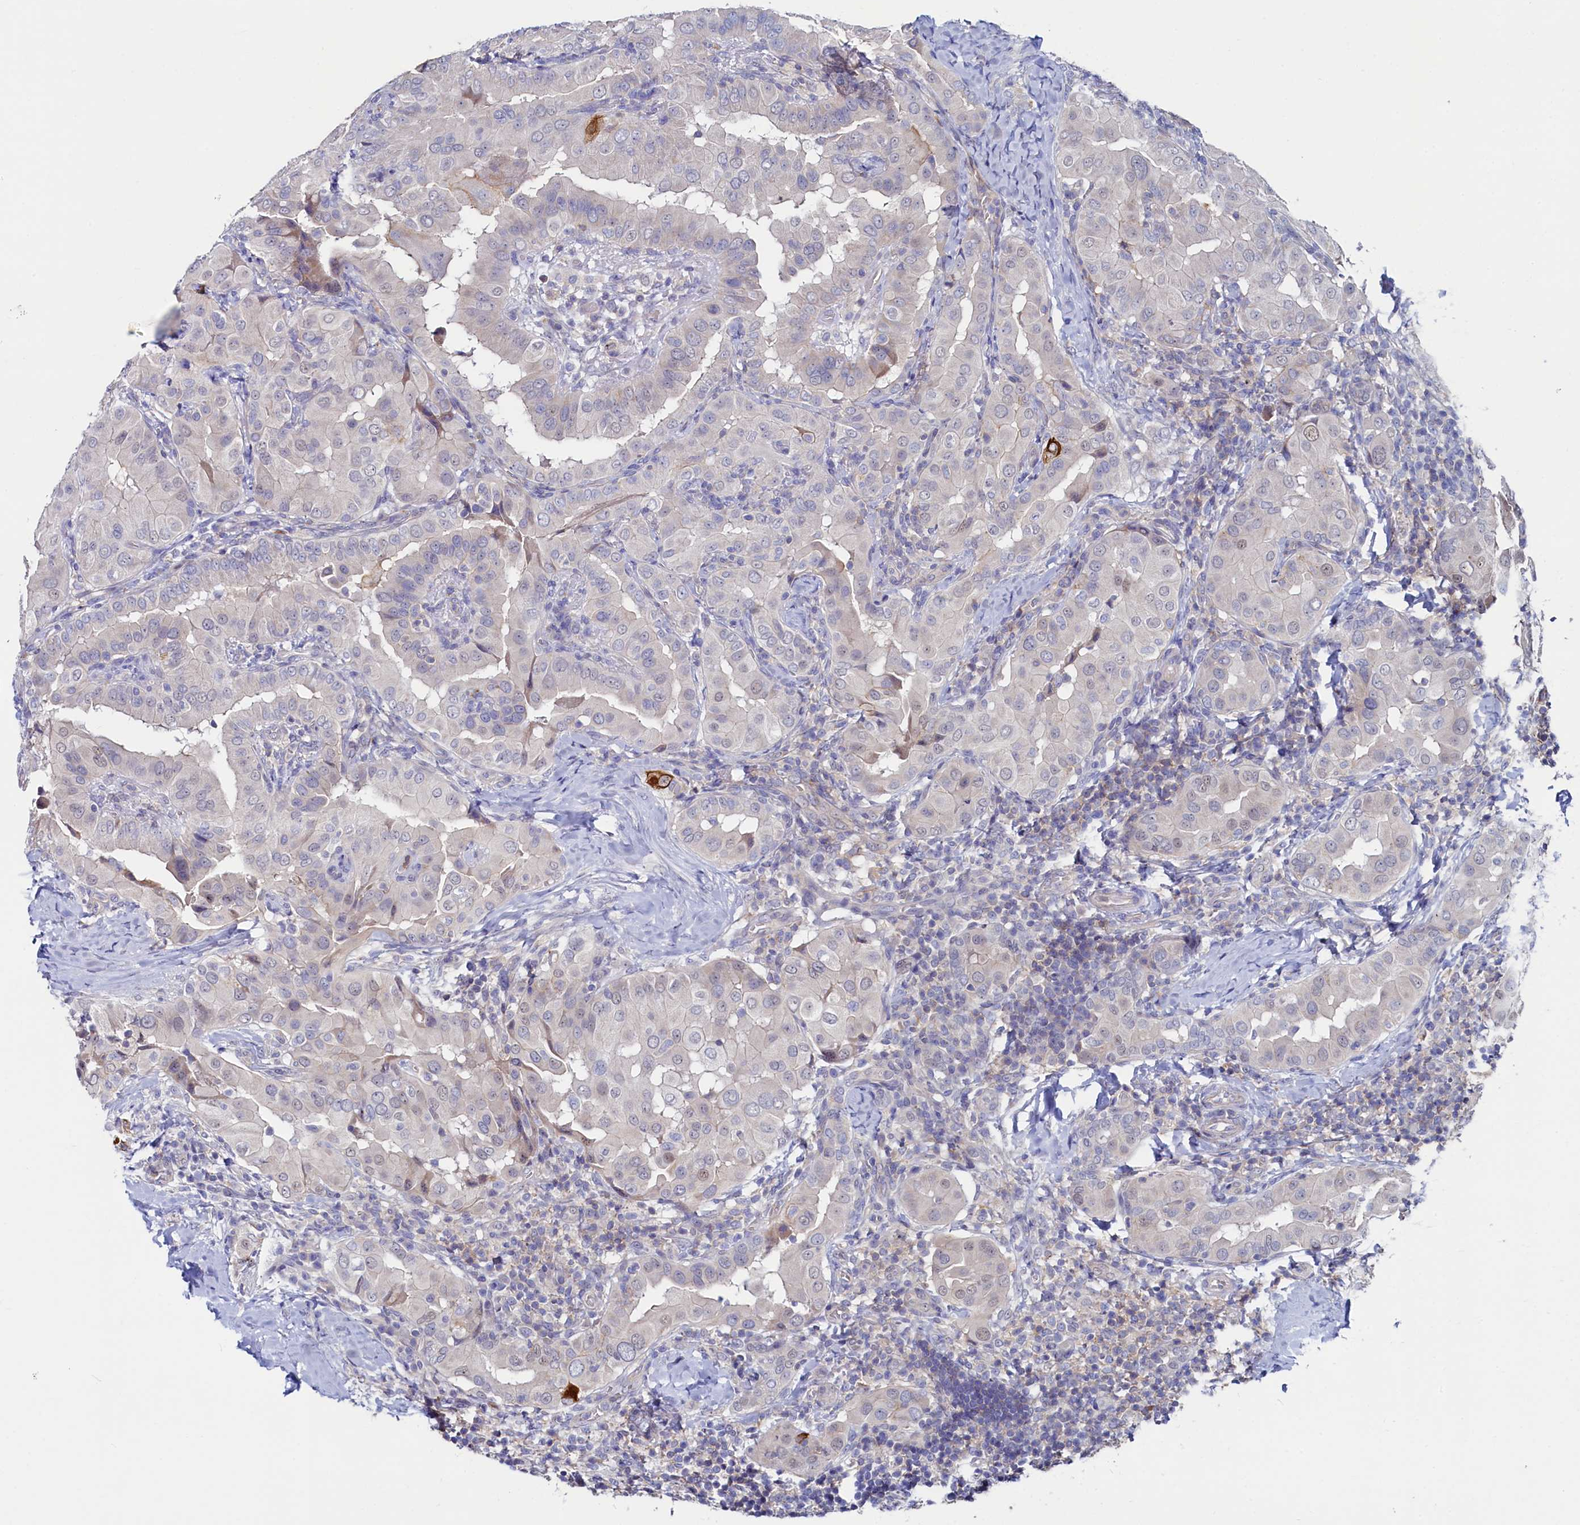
{"staining": {"intensity": "moderate", "quantity": "<25%", "location": "cytoplasmic/membranous"}, "tissue": "thyroid cancer", "cell_type": "Tumor cells", "image_type": "cancer", "snomed": [{"axis": "morphology", "description": "Papillary adenocarcinoma, NOS"}, {"axis": "topography", "description": "Thyroid gland"}], "caption": "Brown immunohistochemical staining in thyroid papillary adenocarcinoma exhibits moderate cytoplasmic/membranous positivity in about <25% of tumor cells.", "gene": "ASTE1", "patient": {"sex": "male", "age": 33}}